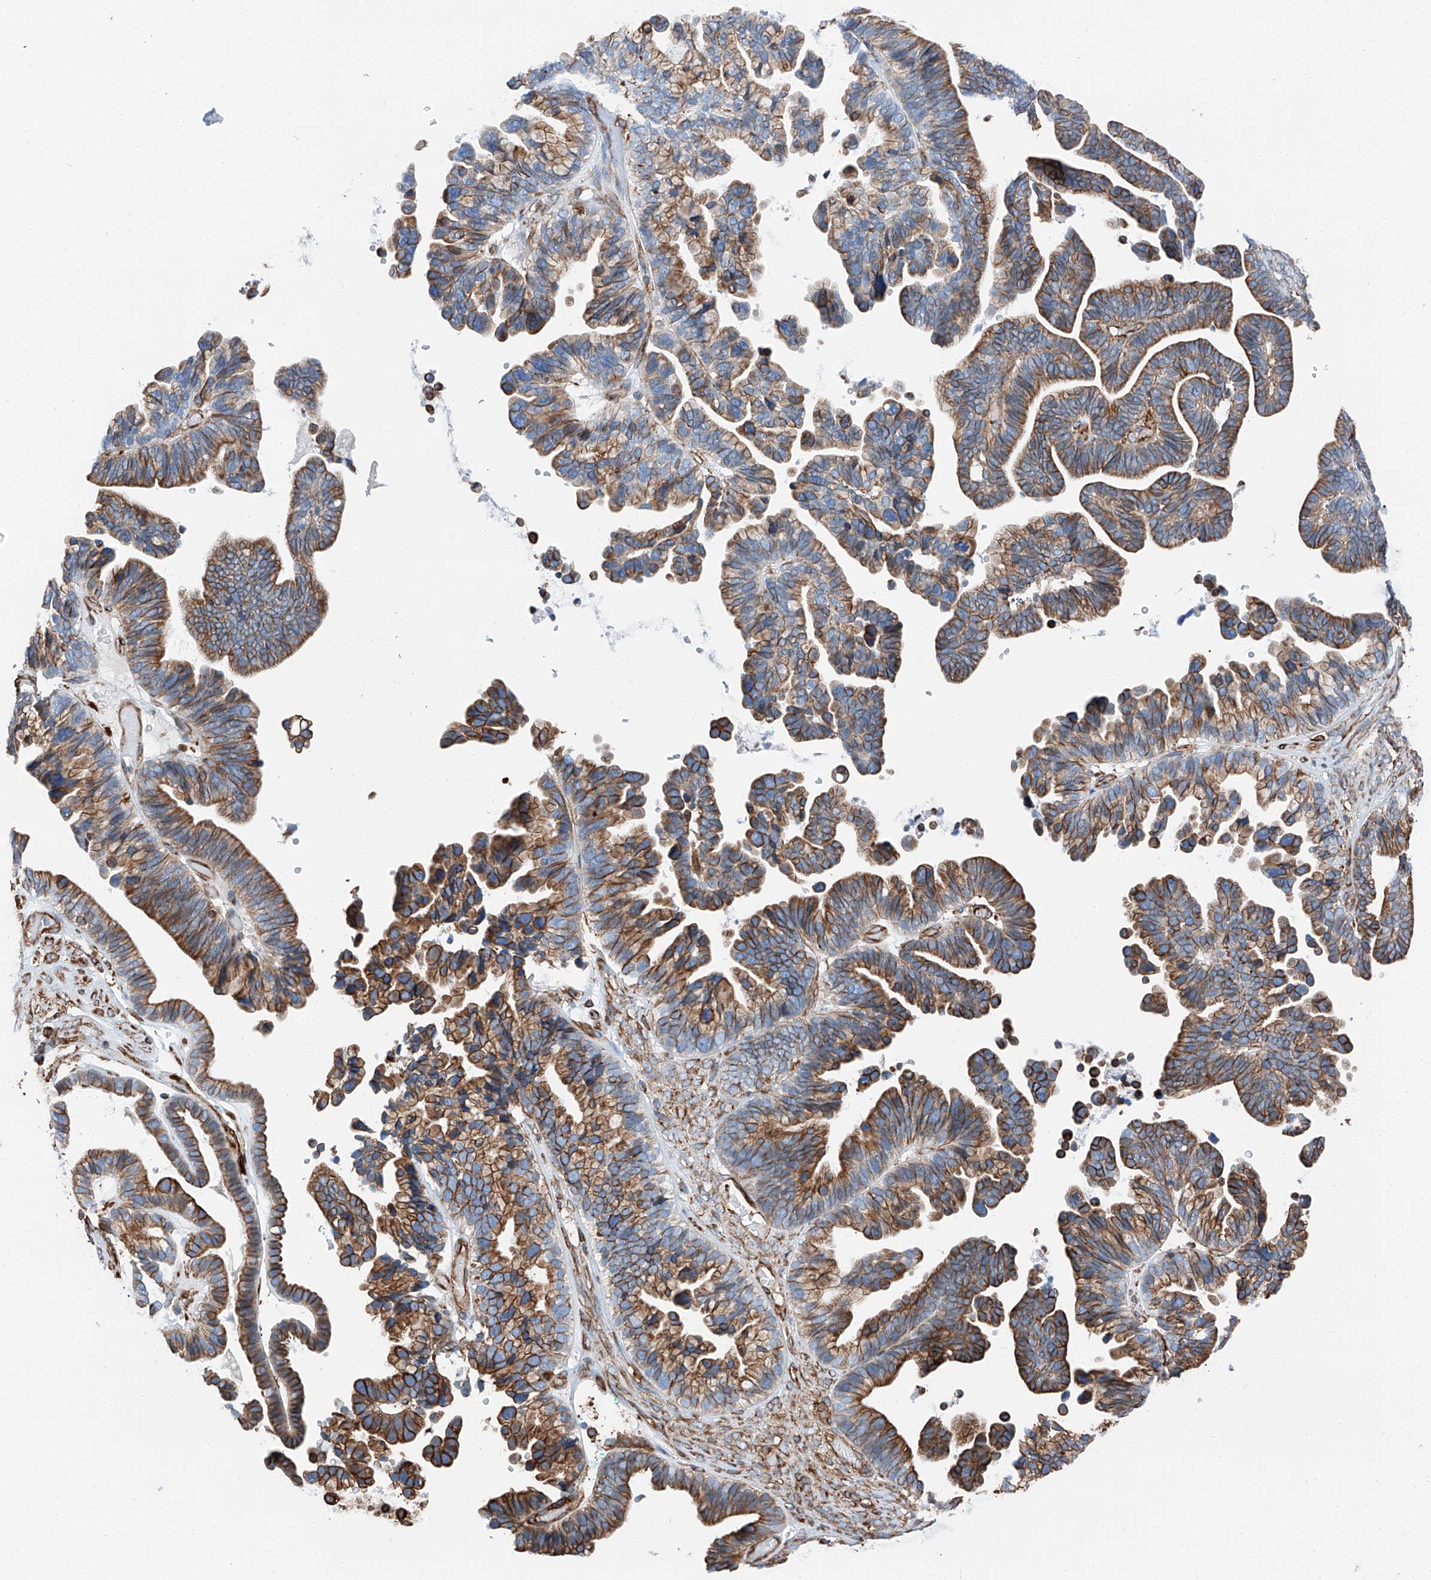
{"staining": {"intensity": "strong", "quantity": ">75%", "location": "cytoplasmic/membranous"}, "tissue": "ovarian cancer", "cell_type": "Tumor cells", "image_type": "cancer", "snomed": [{"axis": "morphology", "description": "Cystadenocarcinoma, serous, NOS"}, {"axis": "topography", "description": "Ovary"}], "caption": "Immunohistochemistry (IHC) of human ovarian serous cystadenocarcinoma demonstrates high levels of strong cytoplasmic/membranous expression in about >75% of tumor cells.", "gene": "ZNF804A", "patient": {"sex": "female", "age": 56}}